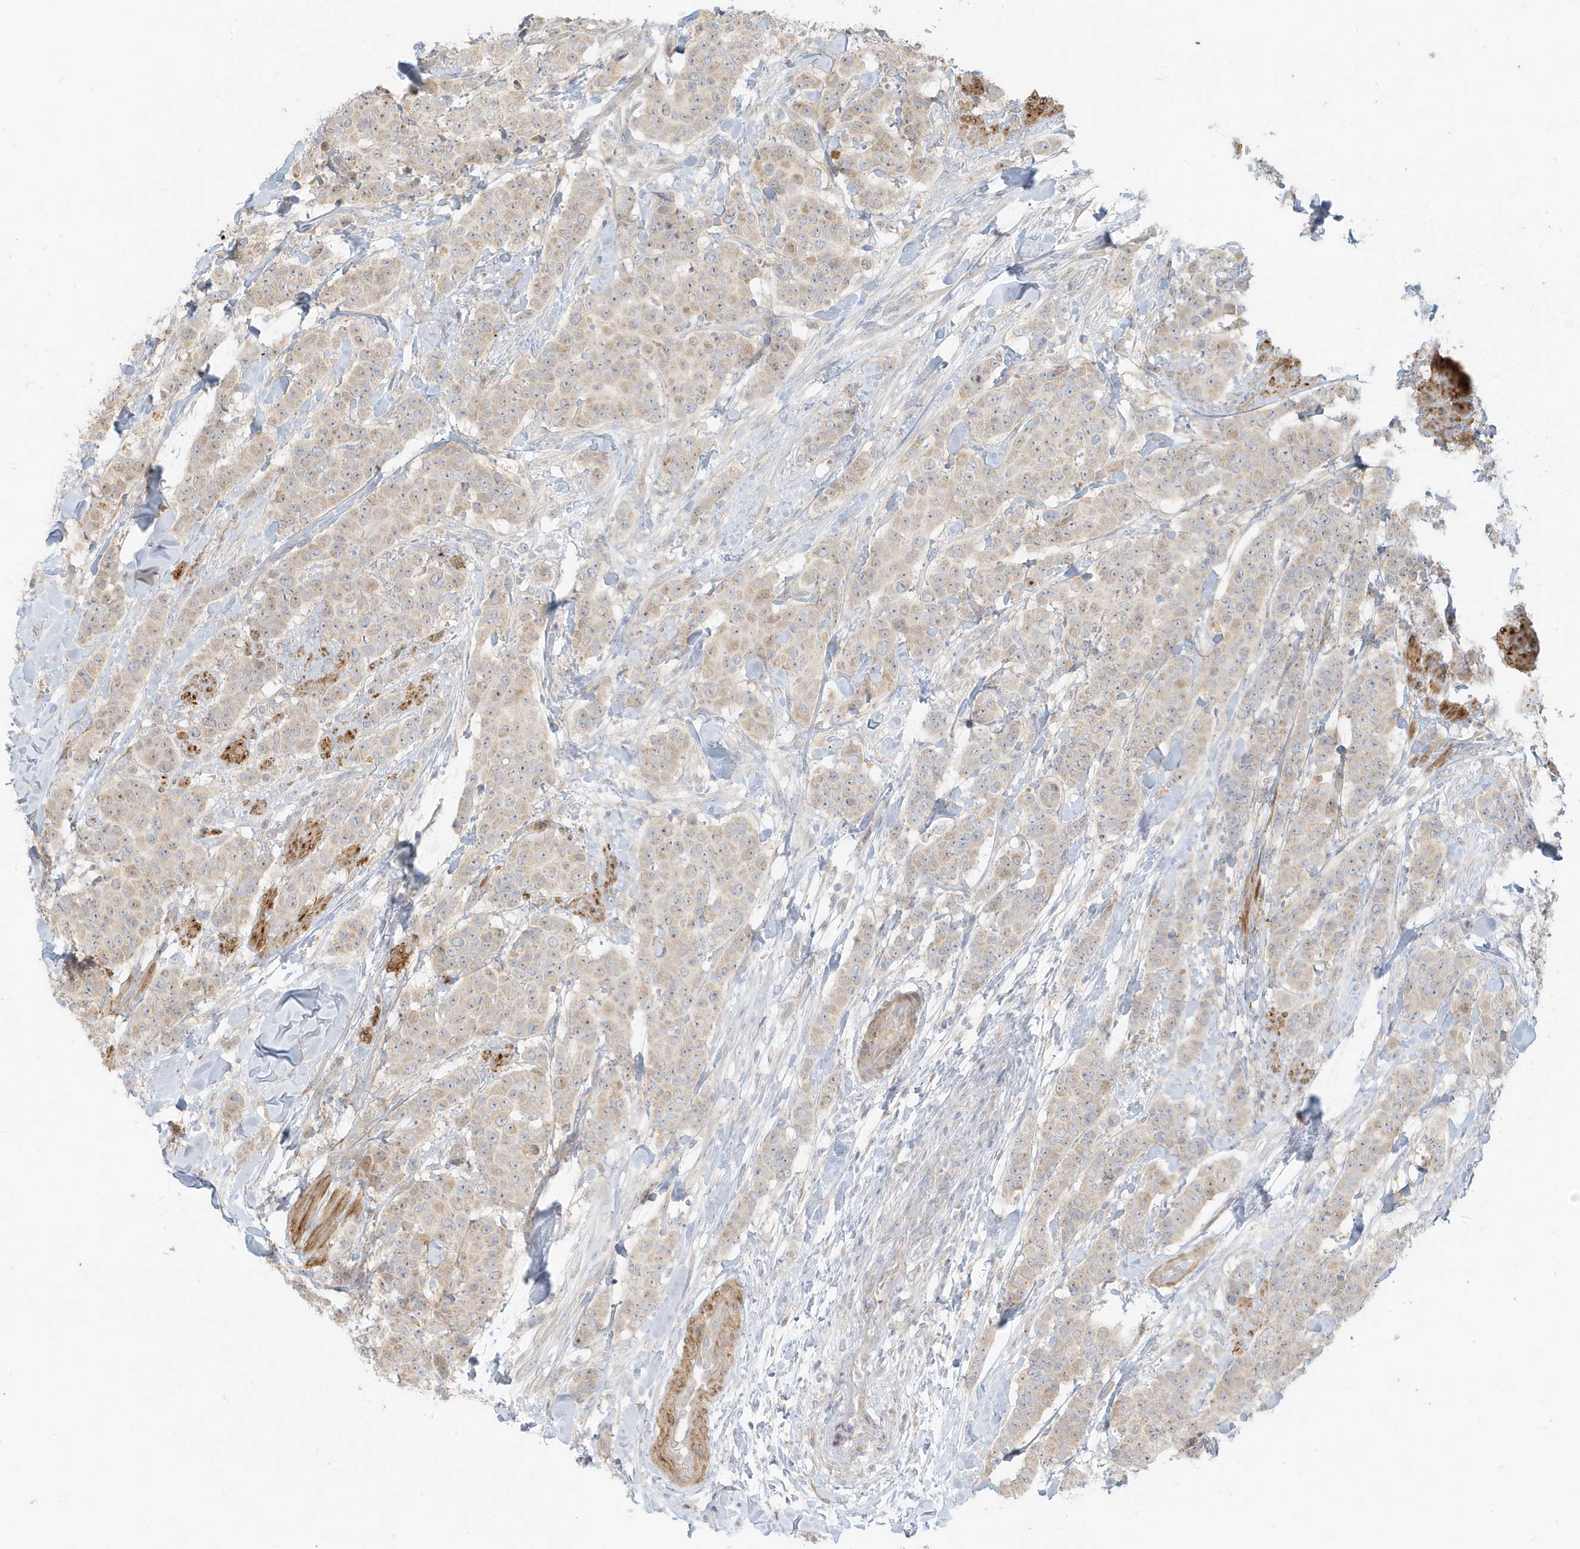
{"staining": {"intensity": "weak", "quantity": "<25%", "location": "cytoplasmic/membranous"}, "tissue": "breast cancer", "cell_type": "Tumor cells", "image_type": "cancer", "snomed": [{"axis": "morphology", "description": "Duct carcinoma"}, {"axis": "topography", "description": "Breast"}], "caption": "Protein analysis of breast infiltrating ductal carcinoma shows no significant staining in tumor cells. Nuclei are stained in blue.", "gene": "MCOLN1", "patient": {"sex": "female", "age": 40}}